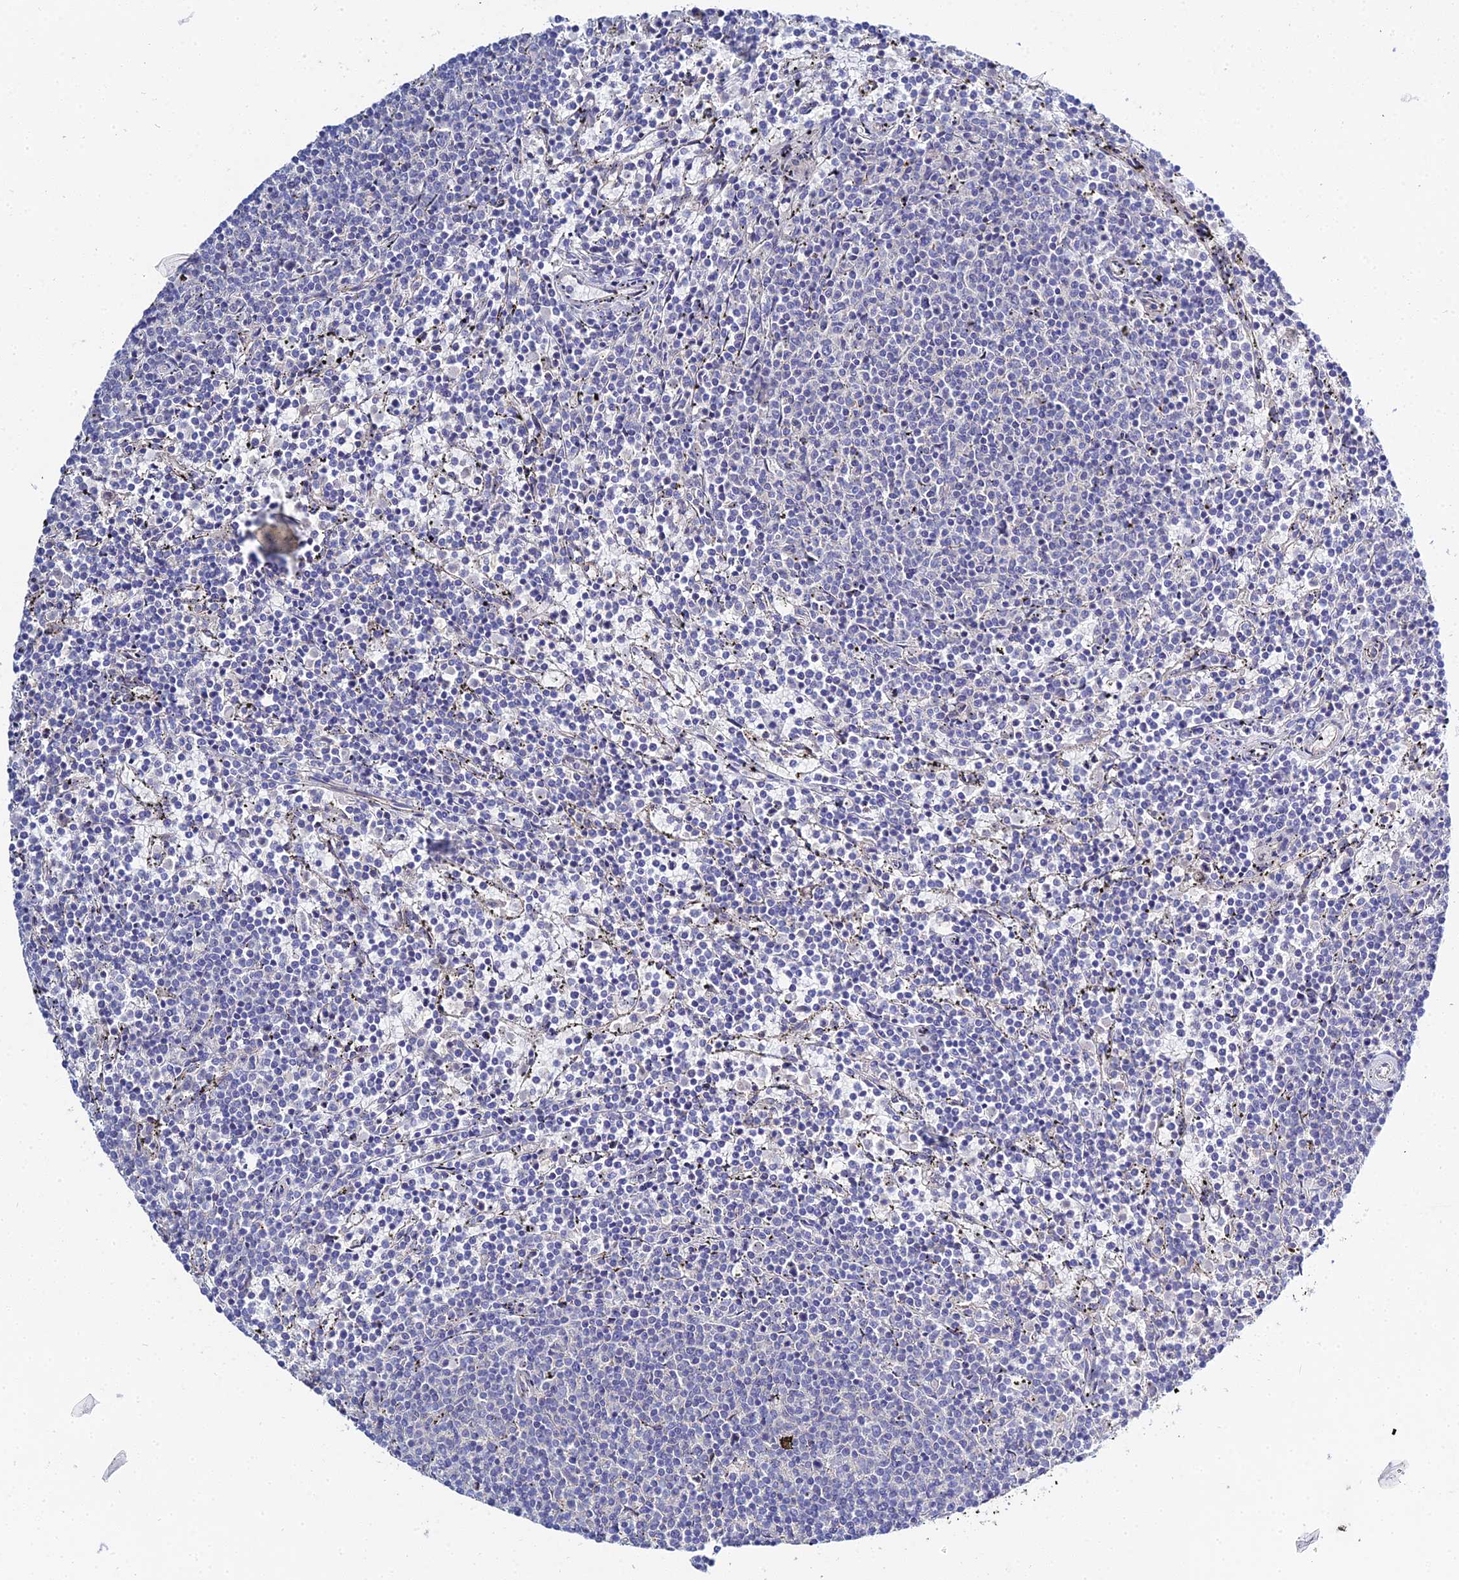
{"staining": {"intensity": "negative", "quantity": "none", "location": "none"}, "tissue": "lymphoma", "cell_type": "Tumor cells", "image_type": "cancer", "snomed": [{"axis": "morphology", "description": "Malignant lymphoma, non-Hodgkin's type, Low grade"}, {"axis": "topography", "description": "Spleen"}], "caption": "Tumor cells are negative for protein expression in human low-grade malignant lymphoma, non-Hodgkin's type.", "gene": "APOBEC3H", "patient": {"sex": "female", "age": 50}}